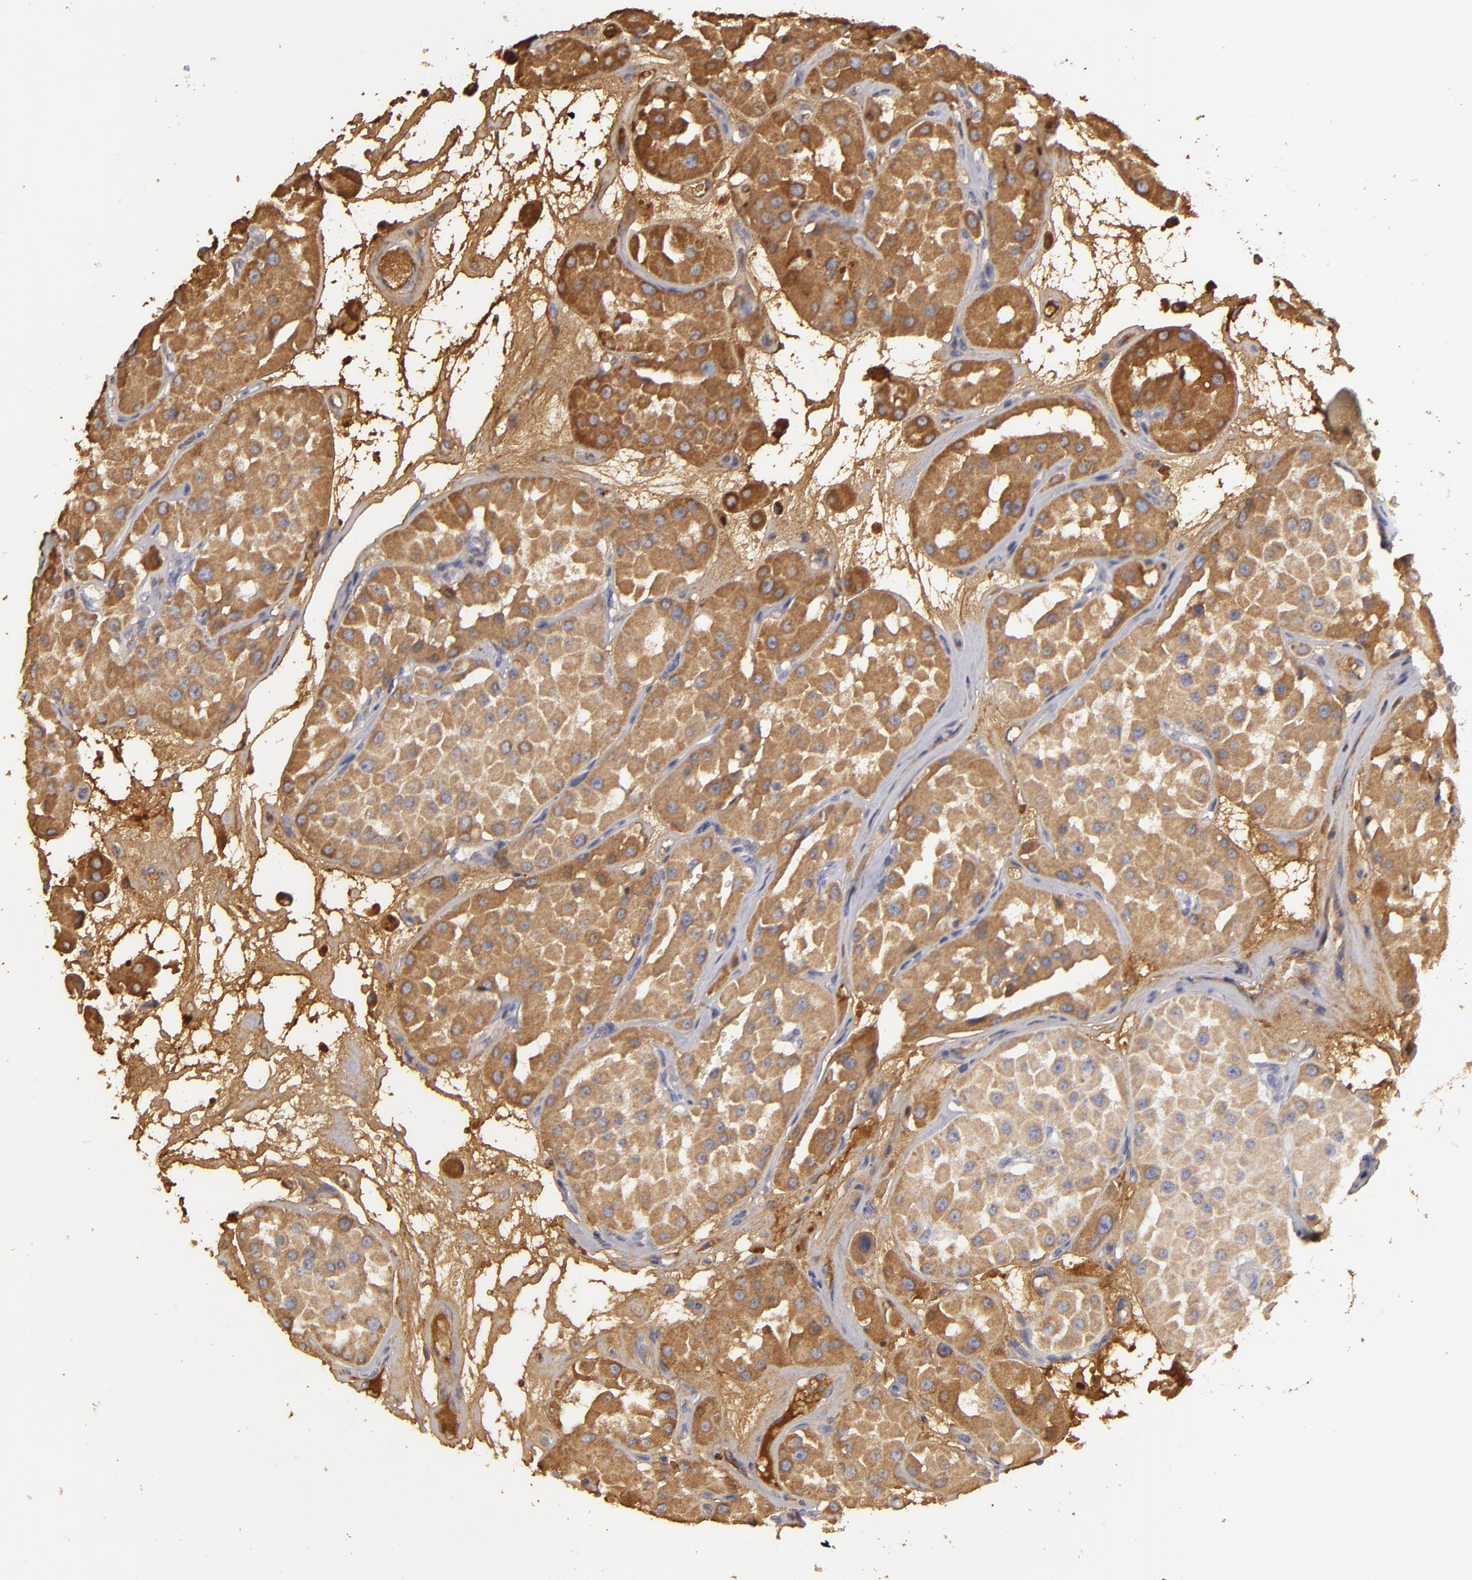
{"staining": {"intensity": "moderate", "quantity": ">75%", "location": "cytoplasmic/membranous"}, "tissue": "renal cancer", "cell_type": "Tumor cells", "image_type": "cancer", "snomed": [{"axis": "morphology", "description": "Adenocarcinoma, uncertain malignant potential"}, {"axis": "topography", "description": "Kidney"}], "caption": "Renal cancer stained for a protein (brown) shows moderate cytoplasmic/membranous positive staining in approximately >75% of tumor cells.", "gene": "CFB", "patient": {"sex": "male", "age": 63}}